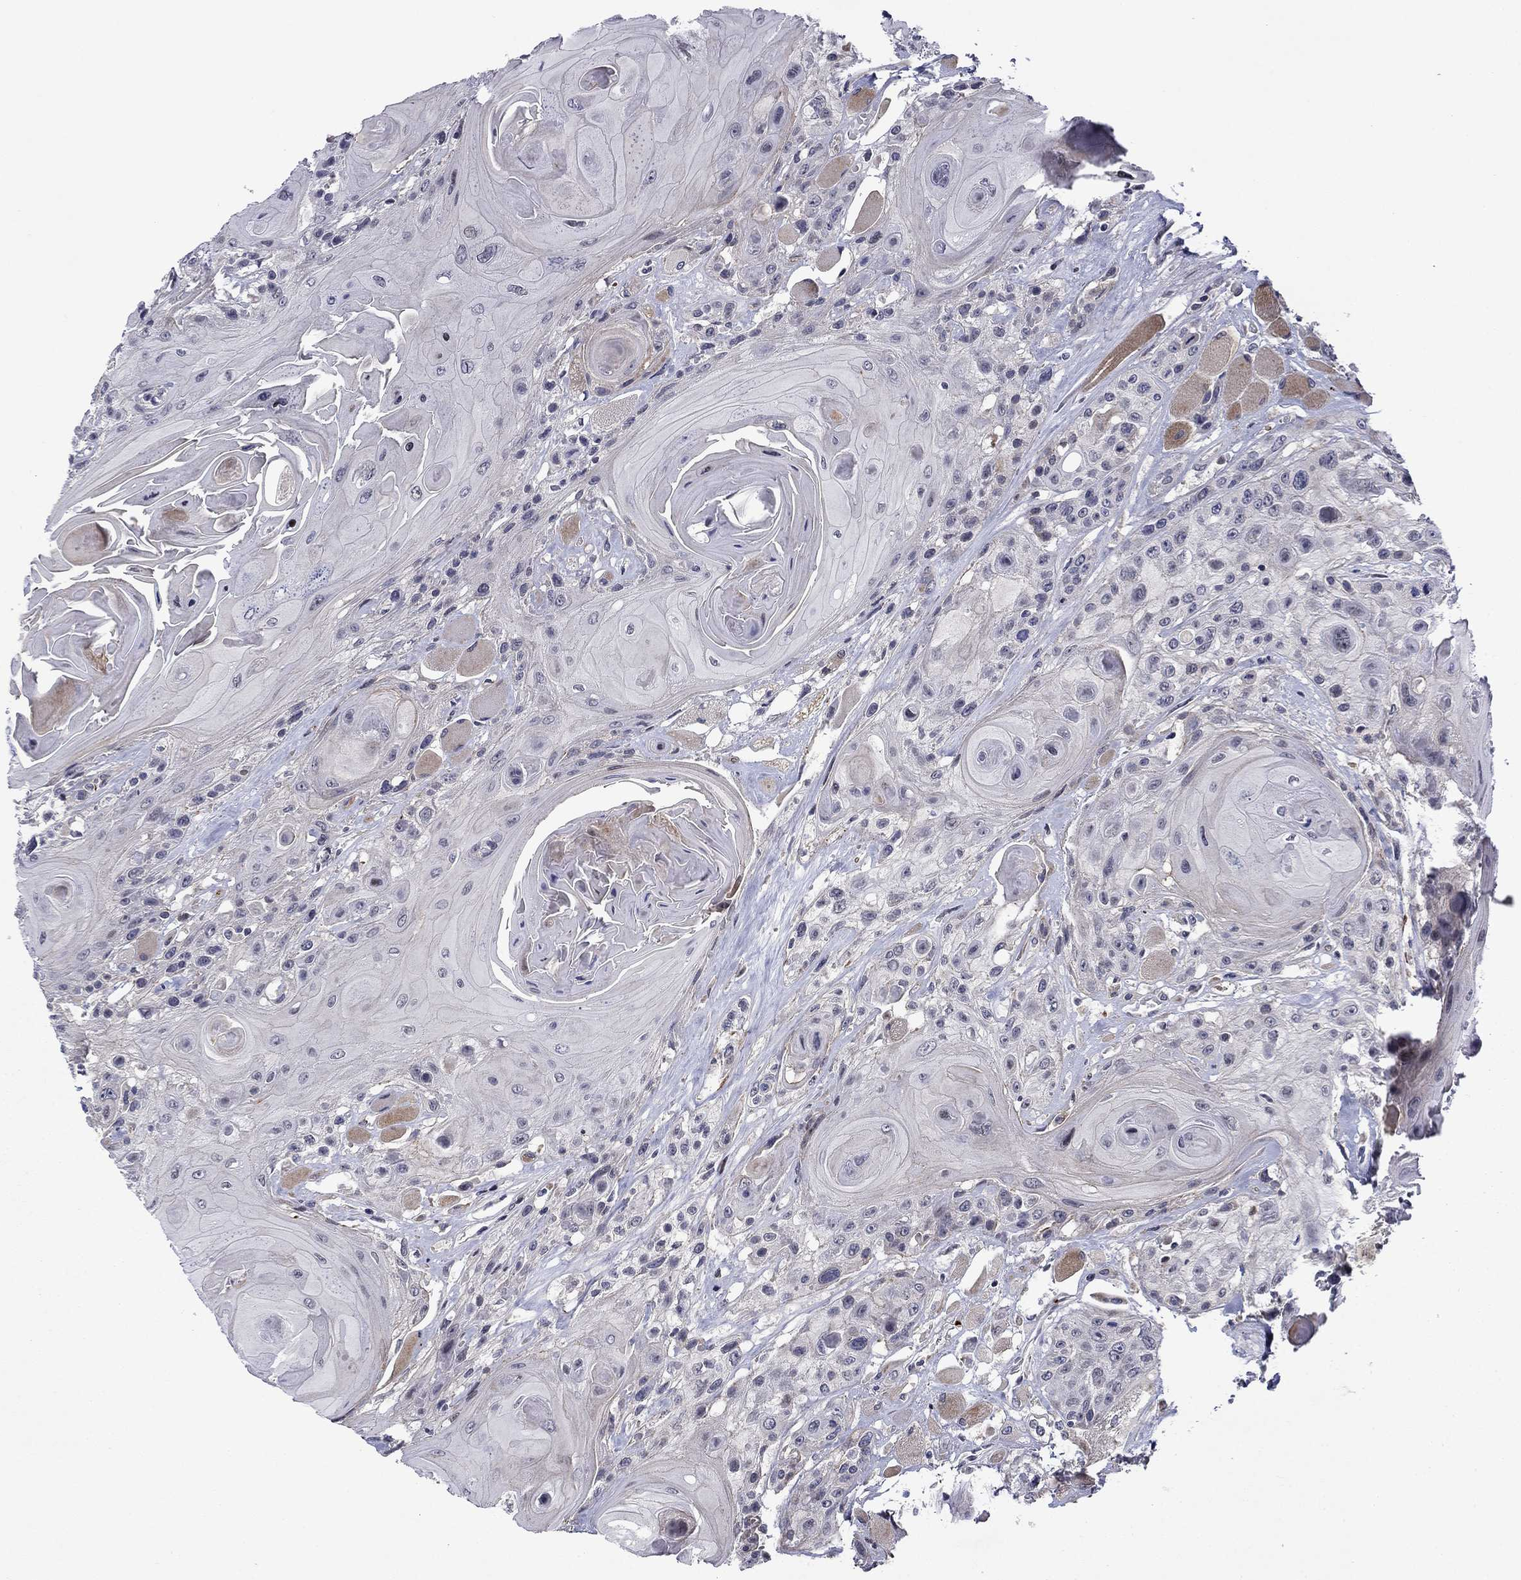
{"staining": {"intensity": "negative", "quantity": "none", "location": "none"}, "tissue": "head and neck cancer", "cell_type": "Tumor cells", "image_type": "cancer", "snomed": [{"axis": "morphology", "description": "Squamous cell carcinoma, NOS"}, {"axis": "topography", "description": "Head-Neck"}], "caption": "Protein analysis of head and neck squamous cell carcinoma displays no significant positivity in tumor cells.", "gene": "B3GAT1", "patient": {"sex": "female", "age": 59}}